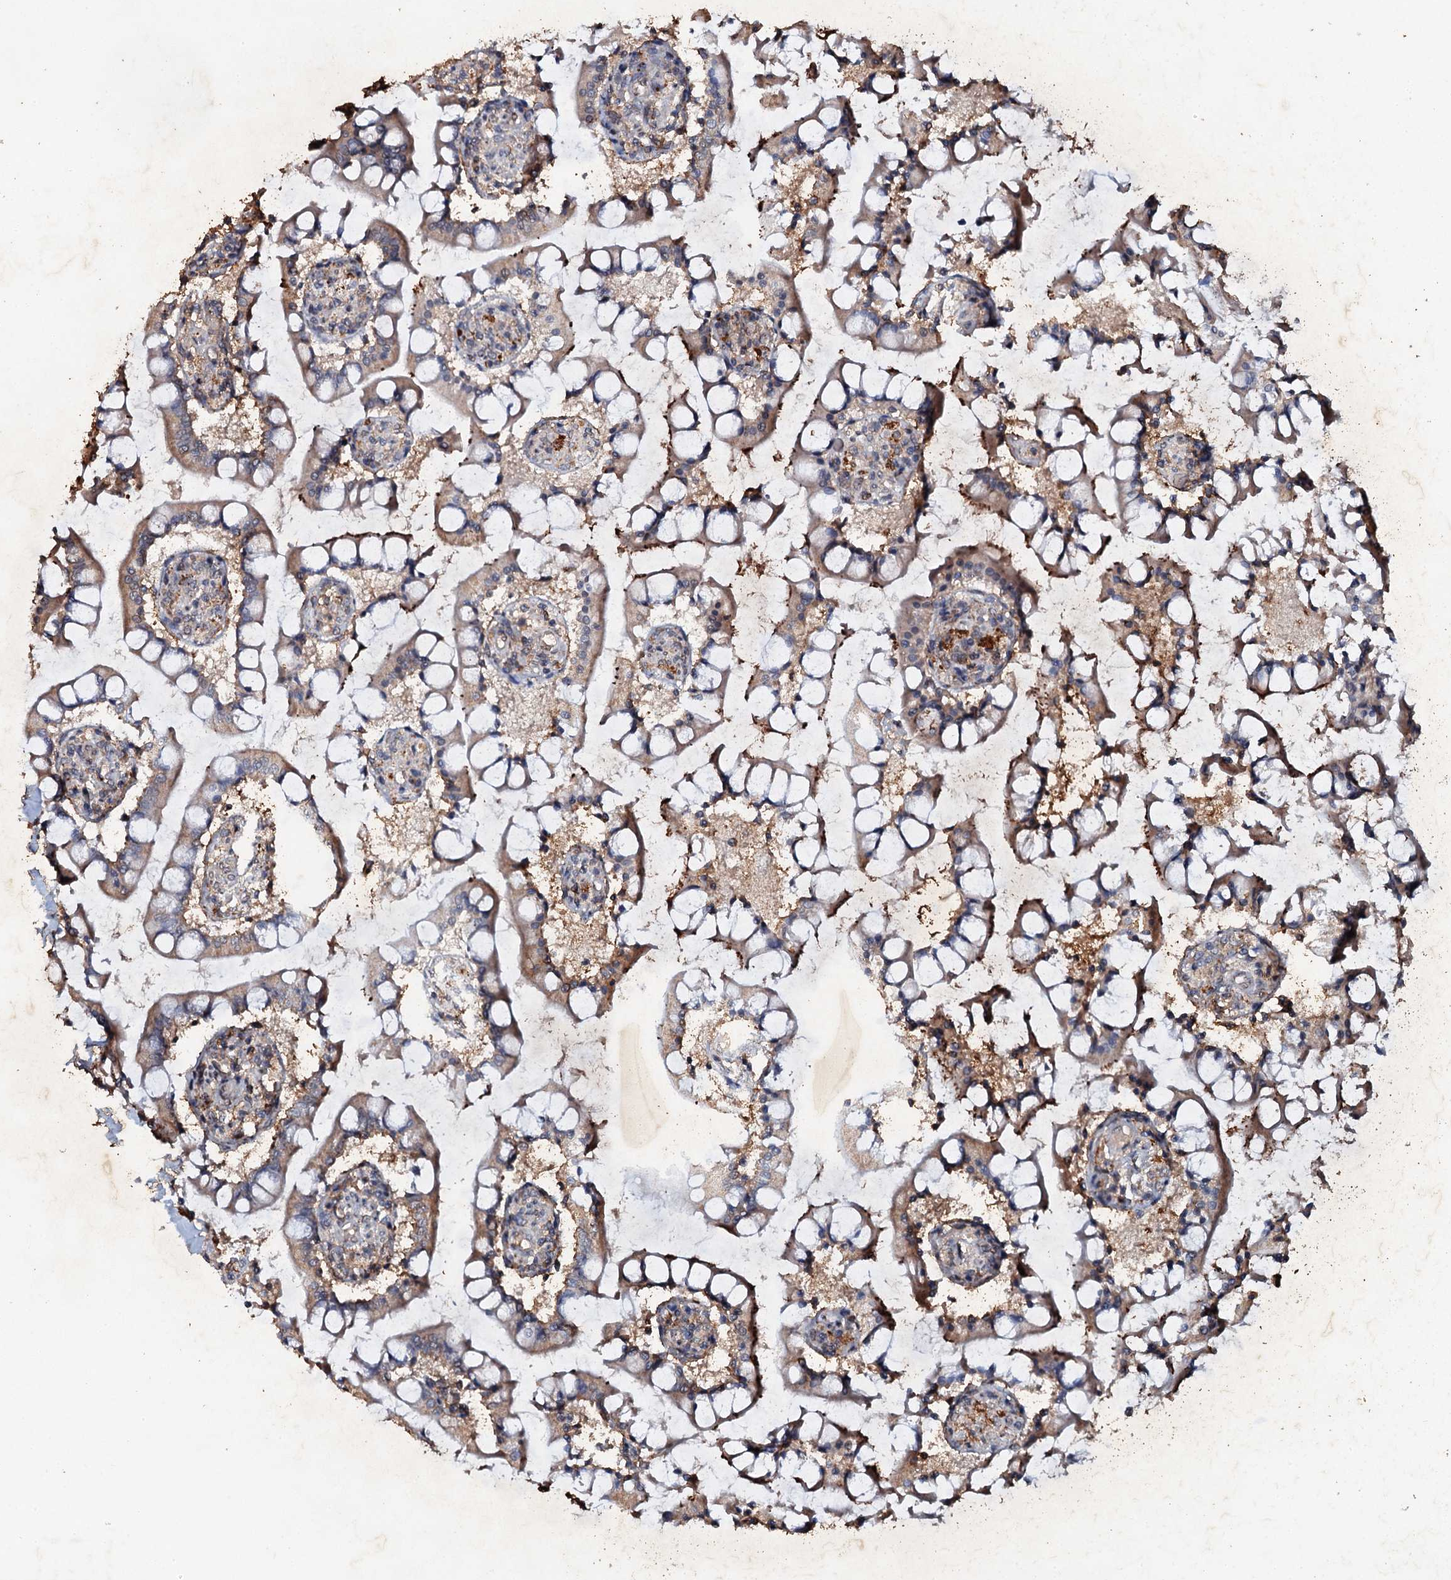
{"staining": {"intensity": "moderate", "quantity": ">75%", "location": "cytoplasmic/membranous"}, "tissue": "small intestine", "cell_type": "Glandular cells", "image_type": "normal", "snomed": [{"axis": "morphology", "description": "Normal tissue, NOS"}, {"axis": "topography", "description": "Small intestine"}], "caption": "A high-resolution photomicrograph shows immunohistochemistry staining of normal small intestine, which demonstrates moderate cytoplasmic/membranous expression in approximately >75% of glandular cells.", "gene": "ADAMTS10", "patient": {"sex": "male", "age": 52}}